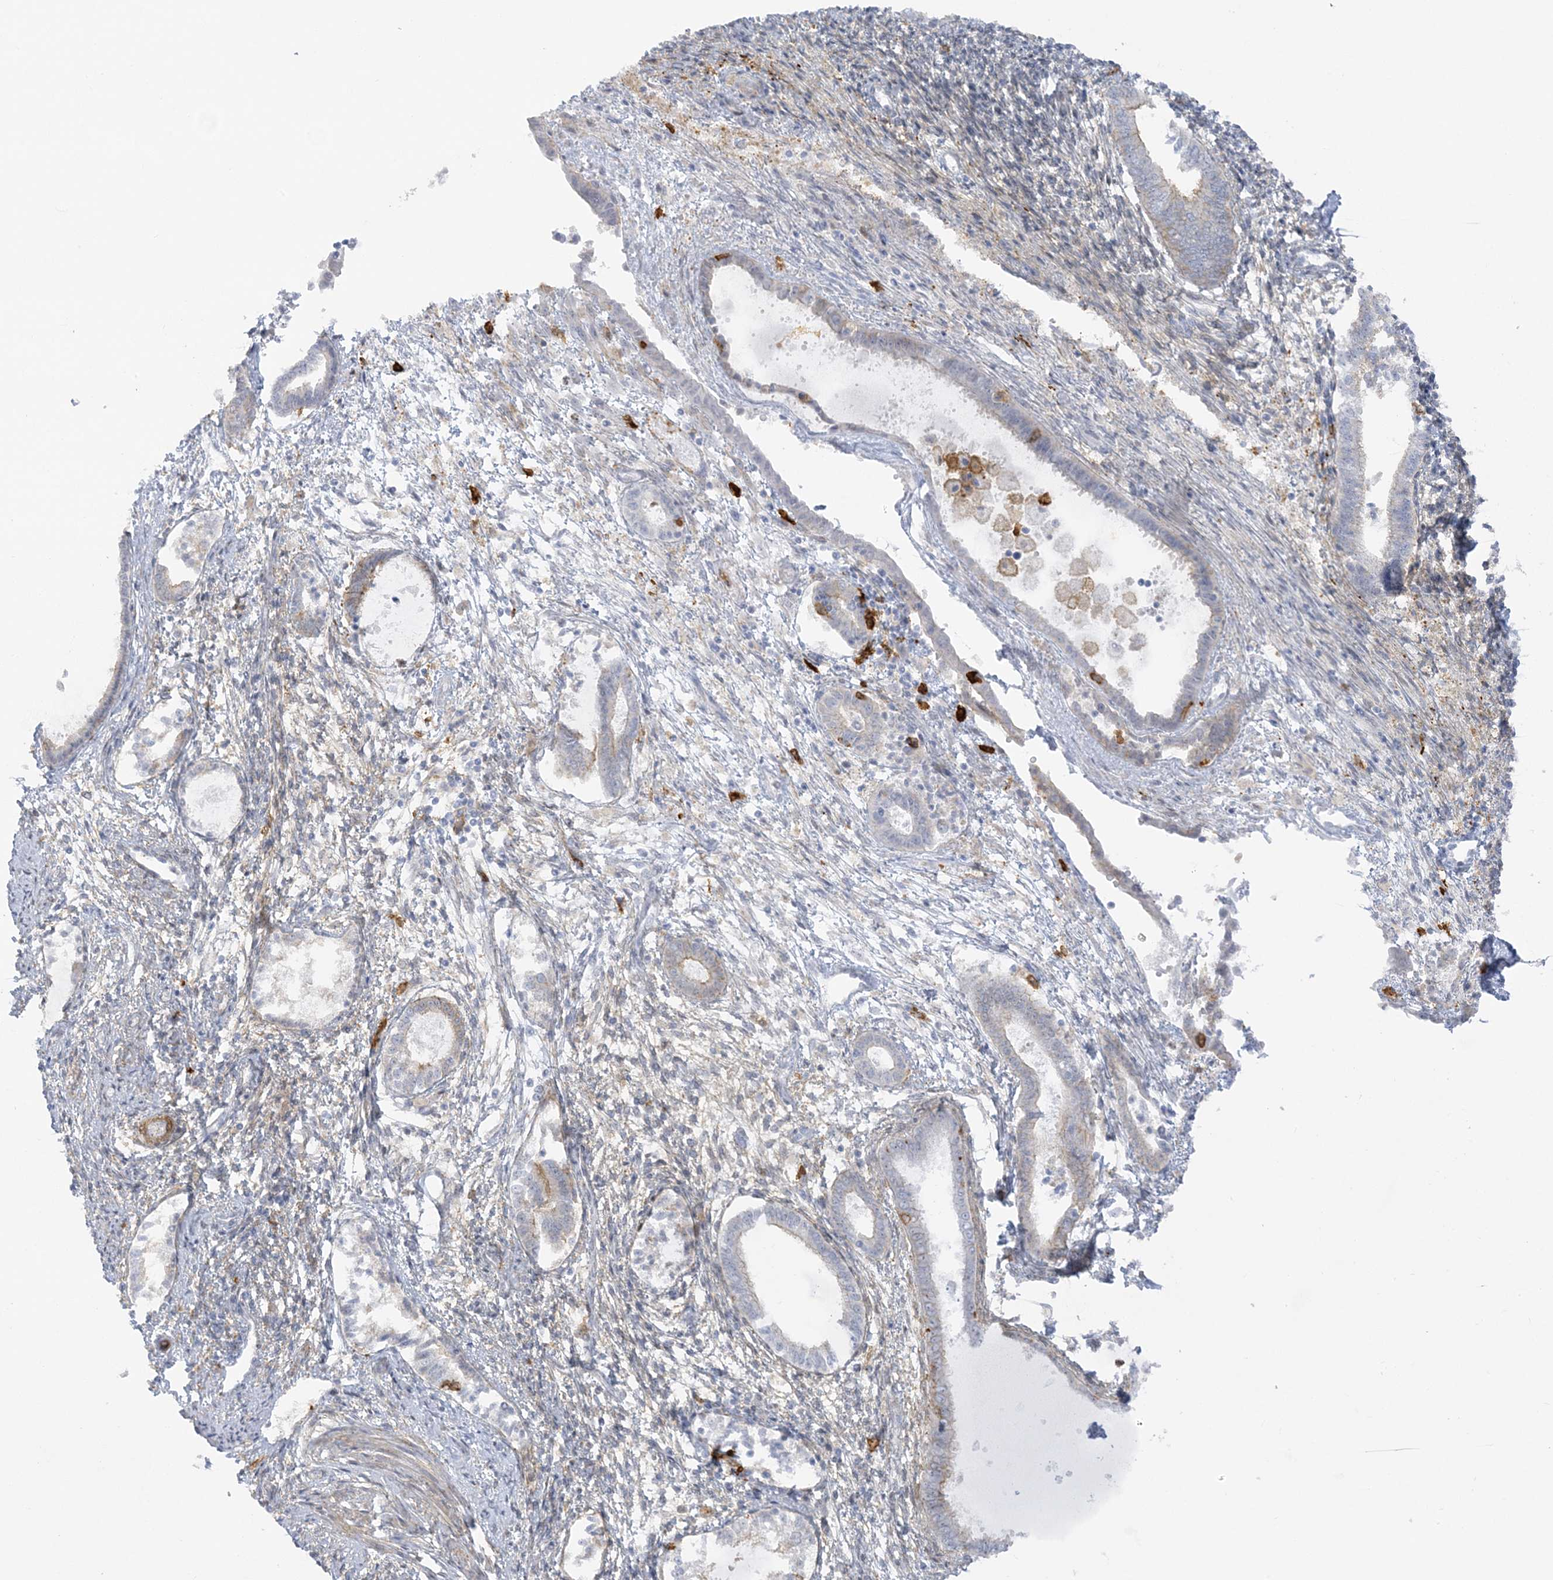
{"staining": {"intensity": "negative", "quantity": "none", "location": "none"}, "tissue": "endometrium", "cell_type": "Cells in endometrial stroma", "image_type": "normal", "snomed": [{"axis": "morphology", "description": "Normal tissue, NOS"}, {"axis": "topography", "description": "Endometrium"}], "caption": "This is an IHC image of unremarkable human endometrium. There is no expression in cells in endometrial stroma.", "gene": "ICMT", "patient": {"sex": "female", "age": 56}}